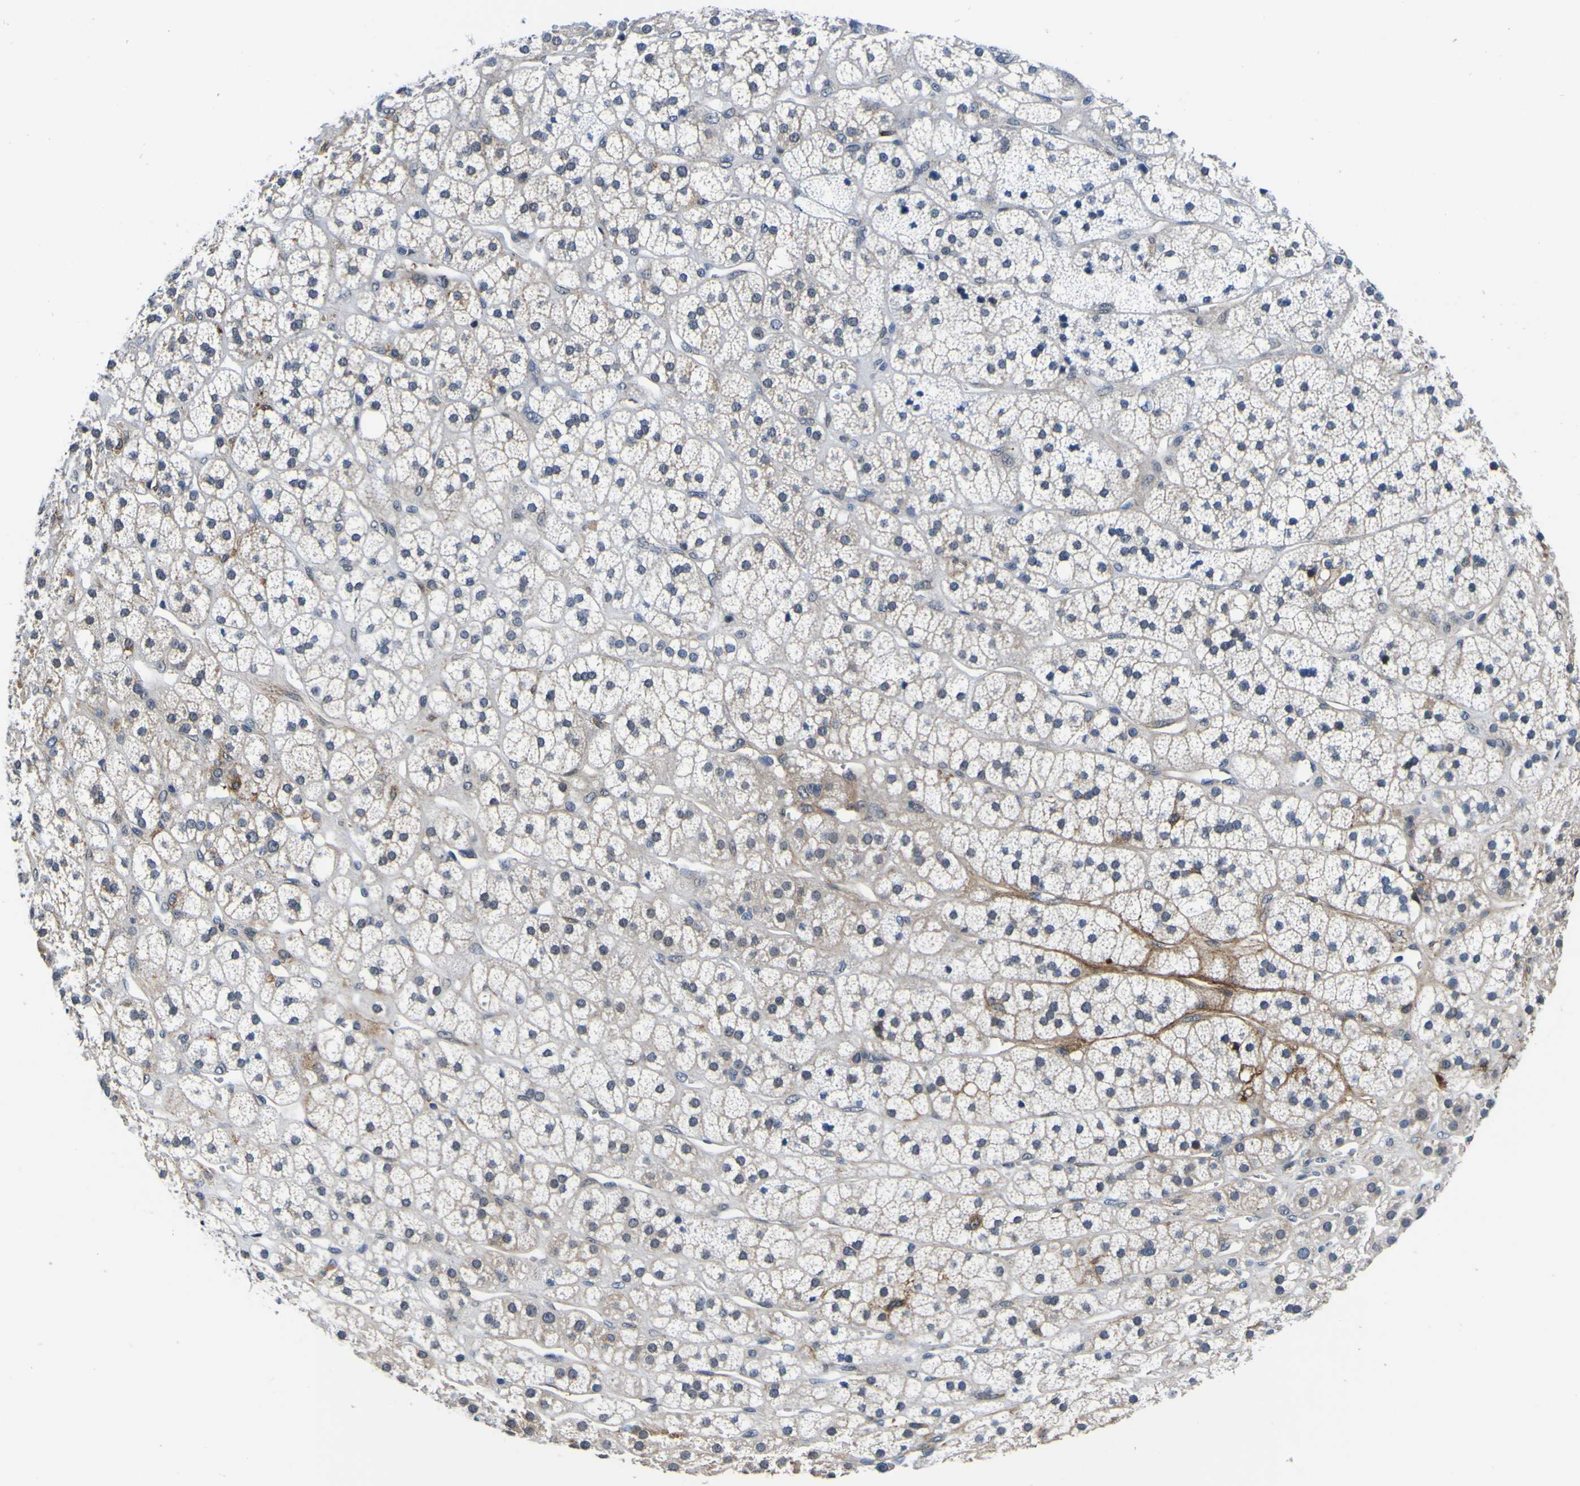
{"staining": {"intensity": "moderate", "quantity": "25%-75%", "location": "cytoplasmic/membranous"}, "tissue": "adrenal gland", "cell_type": "Glandular cells", "image_type": "normal", "snomed": [{"axis": "morphology", "description": "Normal tissue, NOS"}, {"axis": "topography", "description": "Adrenal gland"}], "caption": "This histopathology image demonstrates immunohistochemistry (IHC) staining of unremarkable human adrenal gland, with medium moderate cytoplasmic/membranous positivity in approximately 25%-75% of glandular cells.", "gene": "POSTN", "patient": {"sex": "male", "age": 56}}